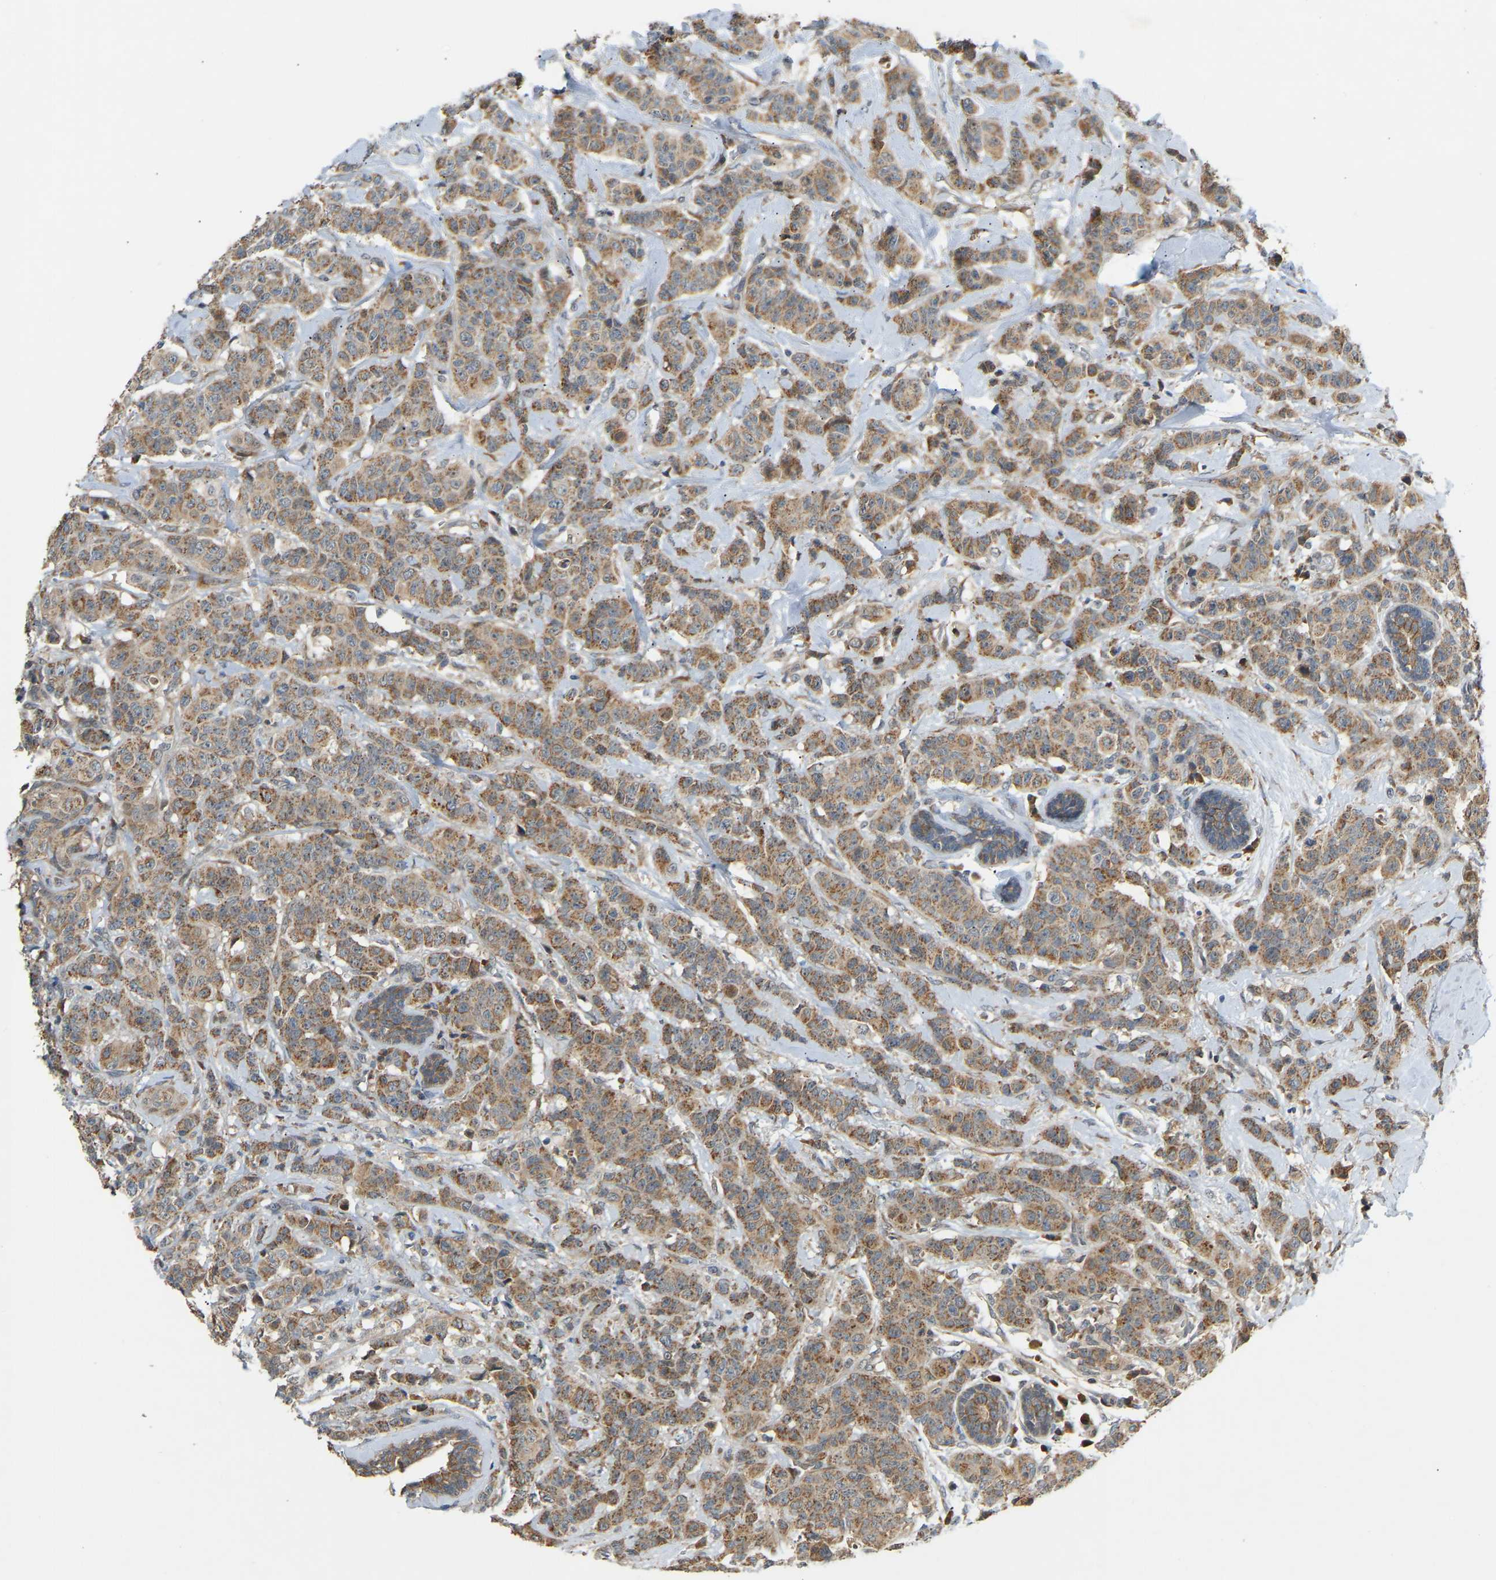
{"staining": {"intensity": "moderate", "quantity": ">75%", "location": "cytoplasmic/membranous"}, "tissue": "breast cancer", "cell_type": "Tumor cells", "image_type": "cancer", "snomed": [{"axis": "morphology", "description": "Normal tissue, NOS"}, {"axis": "morphology", "description": "Duct carcinoma"}, {"axis": "topography", "description": "Breast"}], "caption": "Immunohistochemistry (IHC) of infiltrating ductal carcinoma (breast) exhibits medium levels of moderate cytoplasmic/membranous expression in about >75% of tumor cells.", "gene": "PTCD1", "patient": {"sex": "female", "age": 40}}